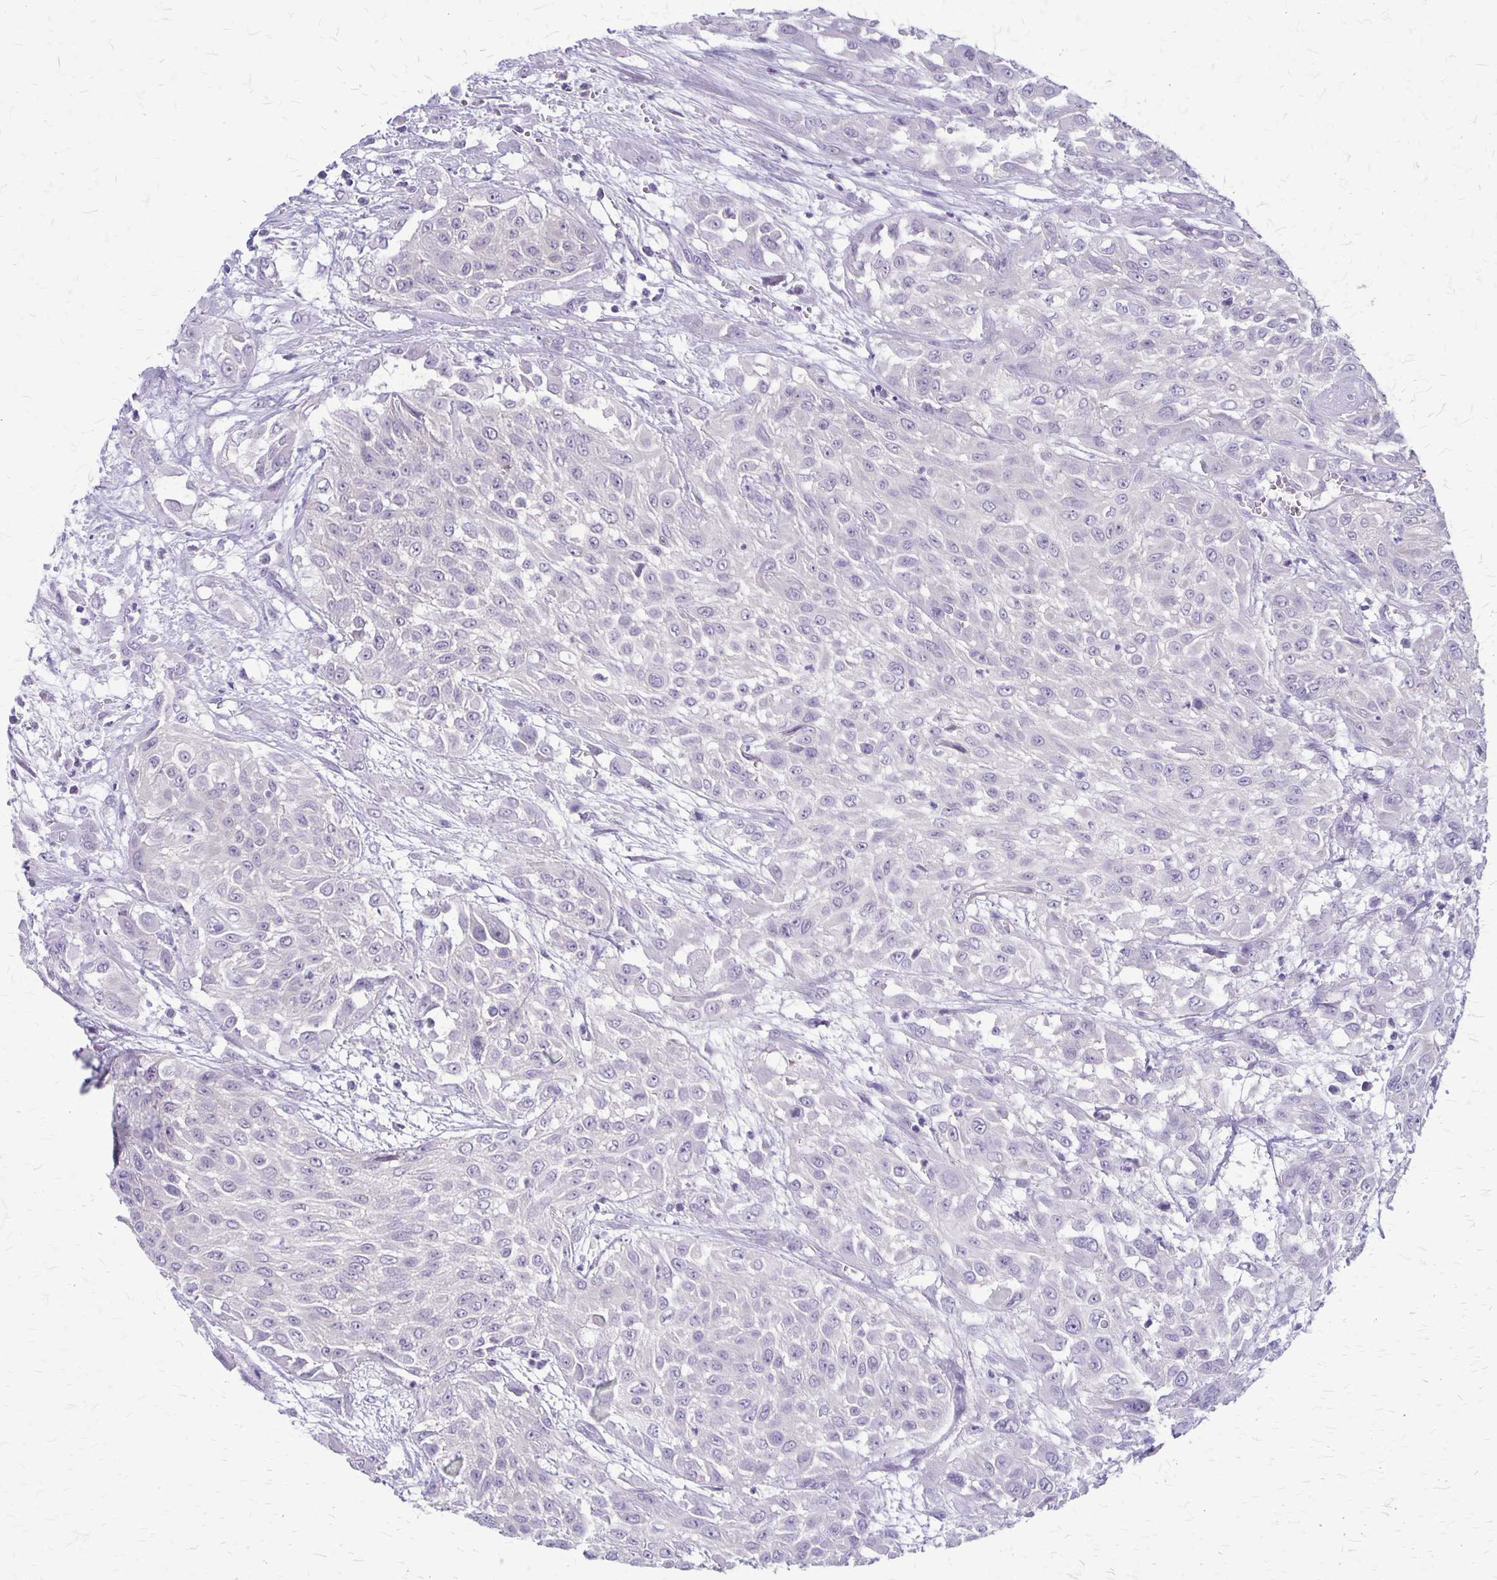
{"staining": {"intensity": "negative", "quantity": "none", "location": "none"}, "tissue": "urothelial cancer", "cell_type": "Tumor cells", "image_type": "cancer", "snomed": [{"axis": "morphology", "description": "Urothelial carcinoma, High grade"}, {"axis": "topography", "description": "Urinary bladder"}], "caption": "High power microscopy micrograph of an immunohistochemistry (IHC) micrograph of urothelial carcinoma (high-grade), revealing no significant staining in tumor cells.", "gene": "PLXNB3", "patient": {"sex": "male", "age": 57}}